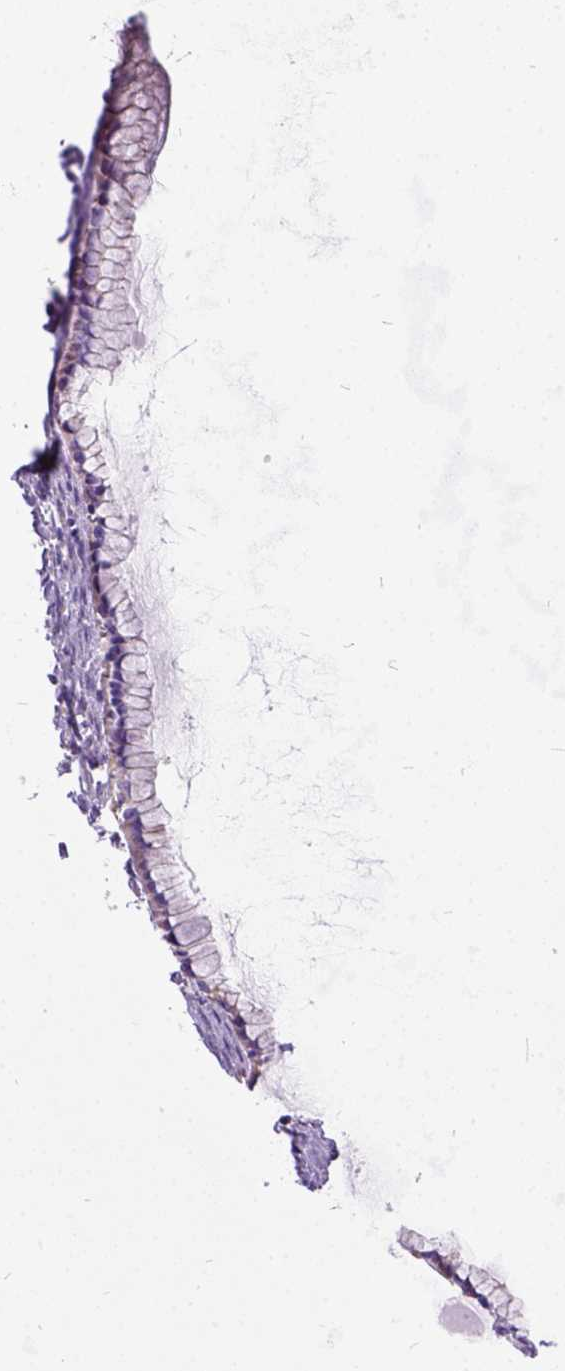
{"staining": {"intensity": "negative", "quantity": "none", "location": "none"}, "tissue": "ovarian cancer", "cell_type": "Tumor cells", "image_type": "cancer", "snomed": [{"axis": "morphology", "description": "Cystadenocarcinoma, mucinous, NOS"}, {"axis": "topography", "description": "Ovary"}], "caption": "A high-resolution micrograph shows immunohistochemistry (IHC) staining of ovarian cancer (mucinous cystadenocarcinoma), which exhibits no significant expression in tumor cells.", "gene": "CFAP54", "patient": {"sex": "female", "age": 41}}